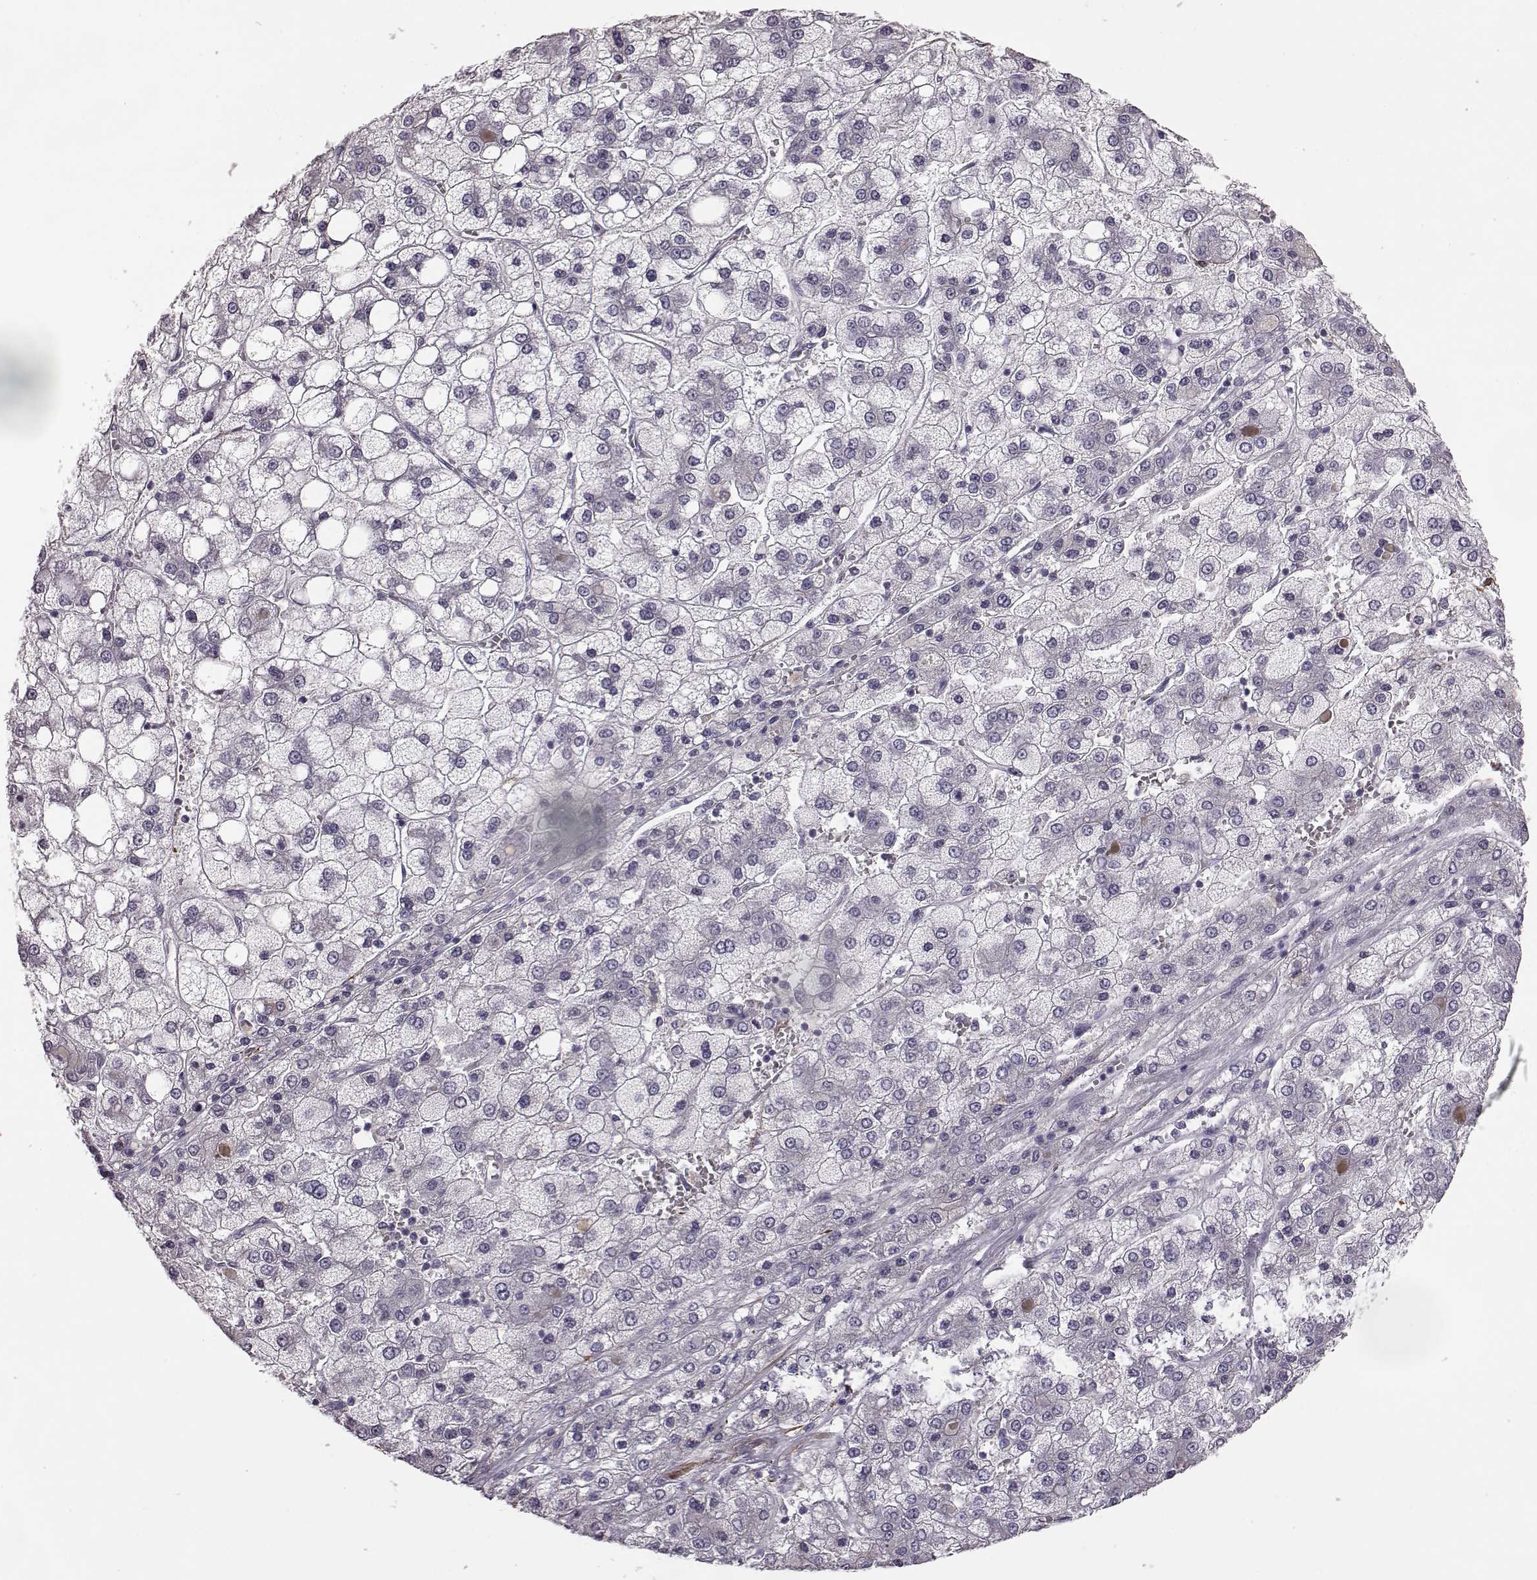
{"staining": {"intensity": "negative", "quantity": "none", "location": "none"}, "tissue": "liver cancer", "cell_type": "Tumor cells", "image_type": "cancer", "snomed": [{"axis": "morphology", "description": "Carcinoma, Hepatocellular, NOS"}, {"axis": "topography", "description": "Liver"}], "caption": "High magnification brightfield microscopy of liver cancer stained with DAB (brown) and counterstained with hematoxylin (blue): tumor cells show no significant positivity. Brightfield microscopy of IHC stained with DAB (brown) and hematoxylin (blue), captured at high magnification.", "gene": "KRT85", "patient": {"sex": "male", "age": 73}}